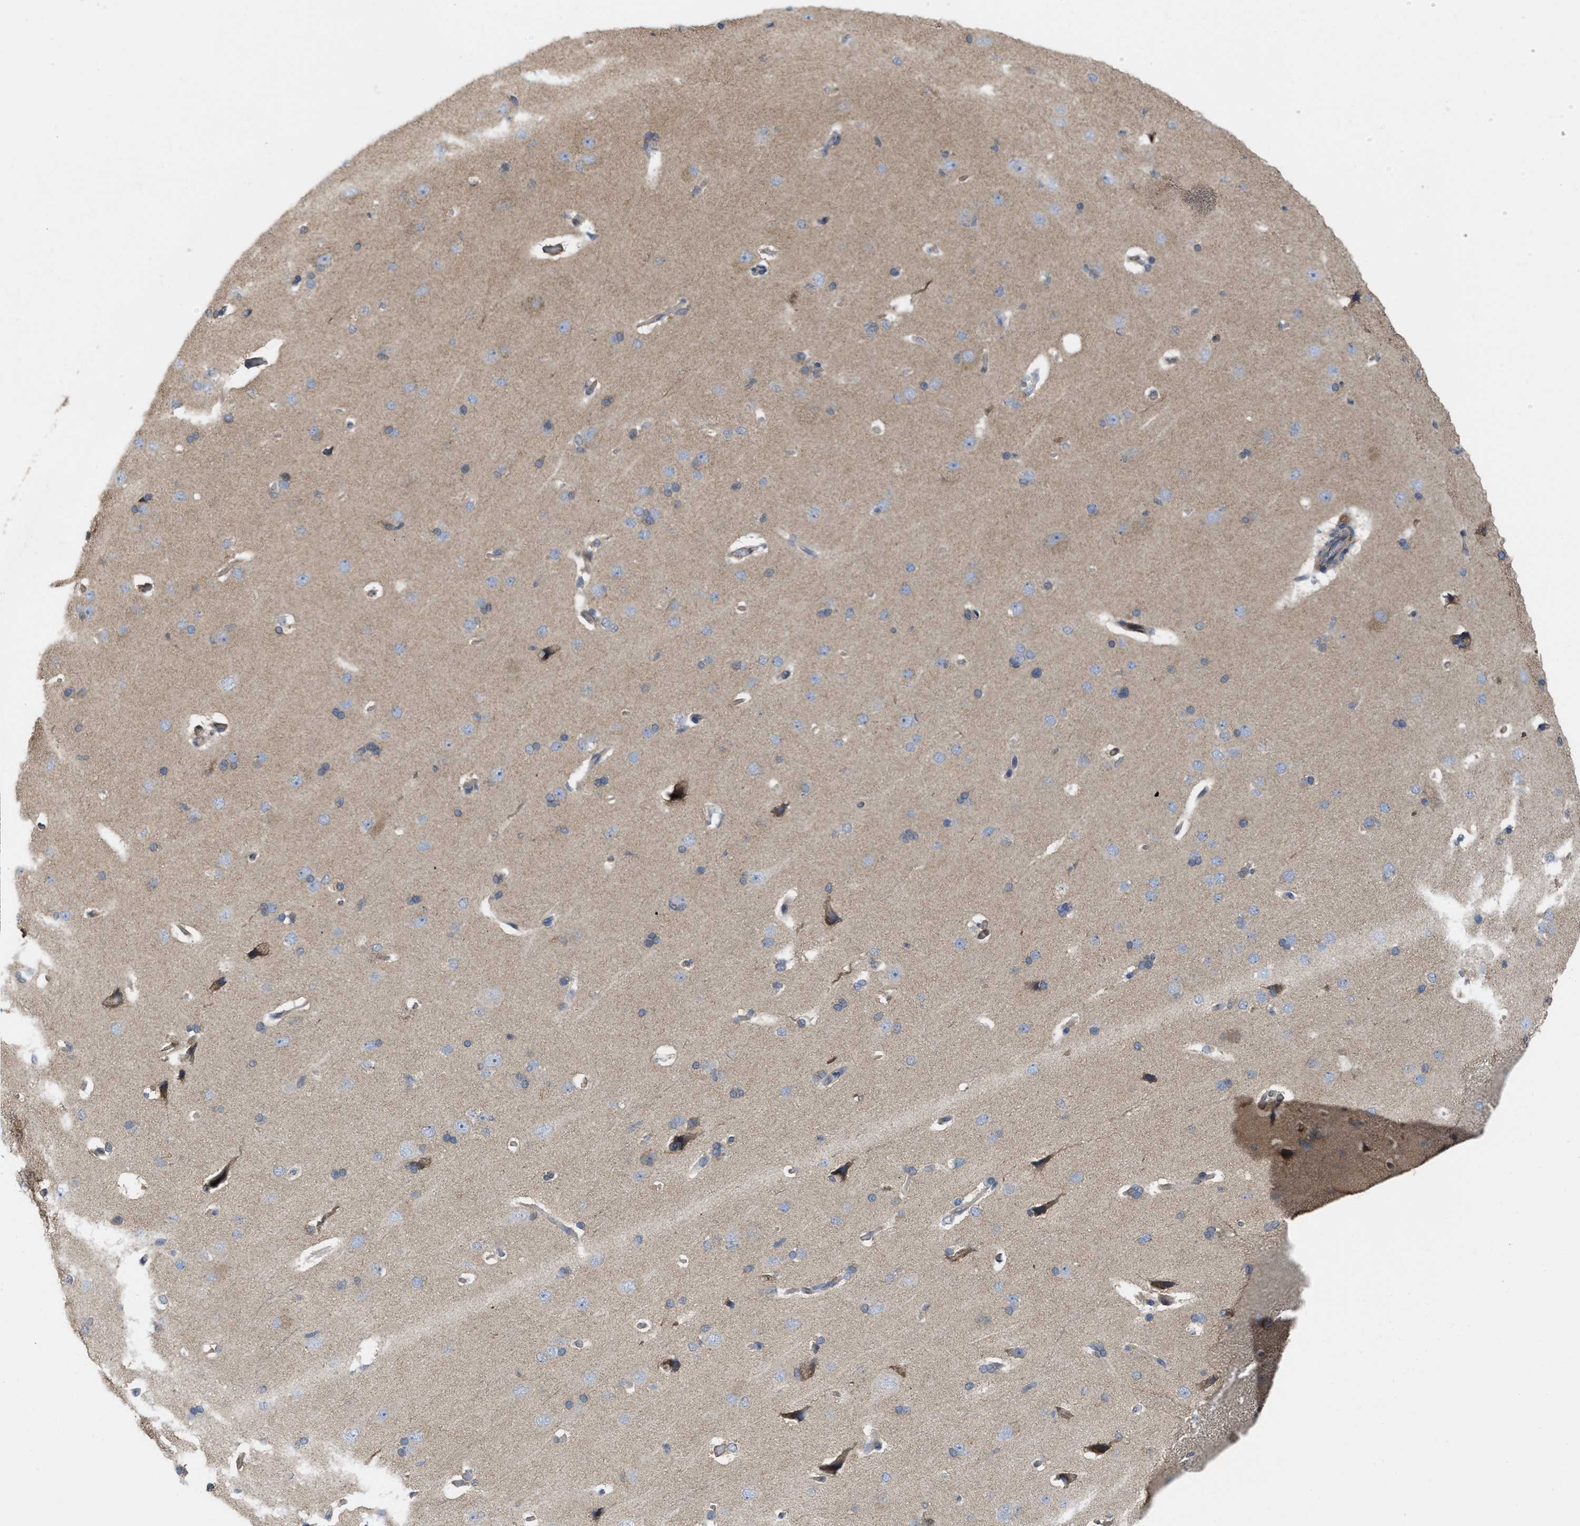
{"staining": {"intensity": "moderate", "quantity": "25%-75%", "location": "cytoplasmic/membranous"}, "tissue": "cerebral cortex", "cell_type": "Endothelial cells", "image_type": "normal", "snomed": [{"axis": "morphology", "description": "Normal tissue, NOS"}, {"axis": "topography", "description": "Cerebral cortex"}], "caption": "Immunohistochemistry (IHC) (DAB) staining of unremarkable cerebral cortex demonstrates moderate cytoplasmic/membranous protein expression in about 25%-75% of endothelial cells. Nuclei are stained in blue.", "gene": "NAPEPLD", "patient": {"sex": "male", "age": 62}}